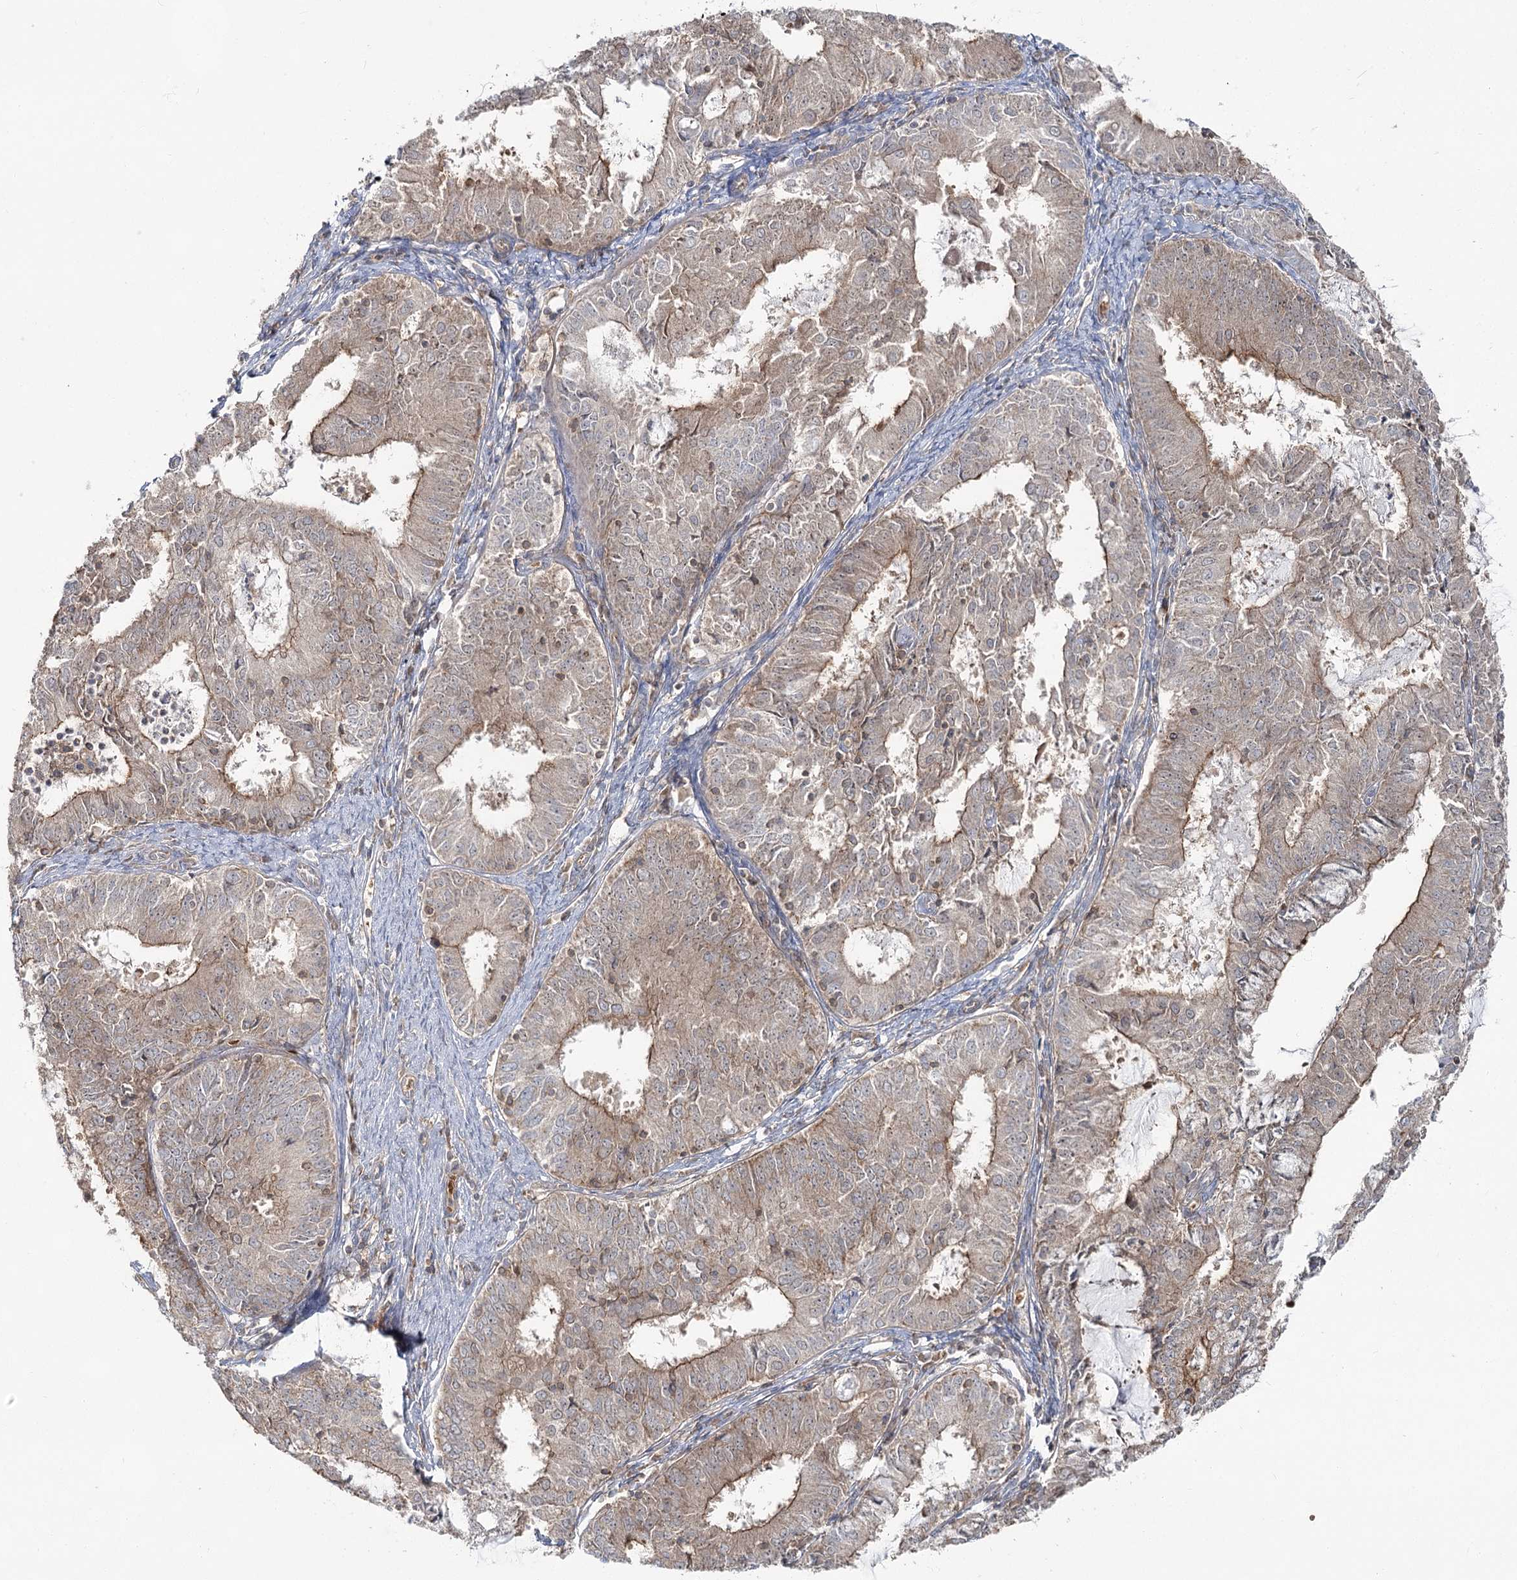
{"staining": {"intensity": "moderate", "quantity": "<25%", "location": "cytoplasmic/membranous"}, "tissue": "endometrial cancer", "cell_type": "Tumor cells", "image_type": "cancer", "snomed": [{"axis": "morphology", "description": "Adenocarcinoma, NOS"}, {"axis": "topography", "description": "Endometrium"}], "caption": "Immunohistochemical staining of human endometrial cancer (adenocarcinoma) demonstrates low levels of moderate cytoplasmic/membranous staining in approximately <25% of tumor cells. The staining is performed using DAB (3,3'-diaminobenzidine) brown chromogen to label protein expression. The nuclei are counter-stained blue using hematoxylin.", "gene": "PCBD2", "patient": {"sex": "female", "age": 57}}